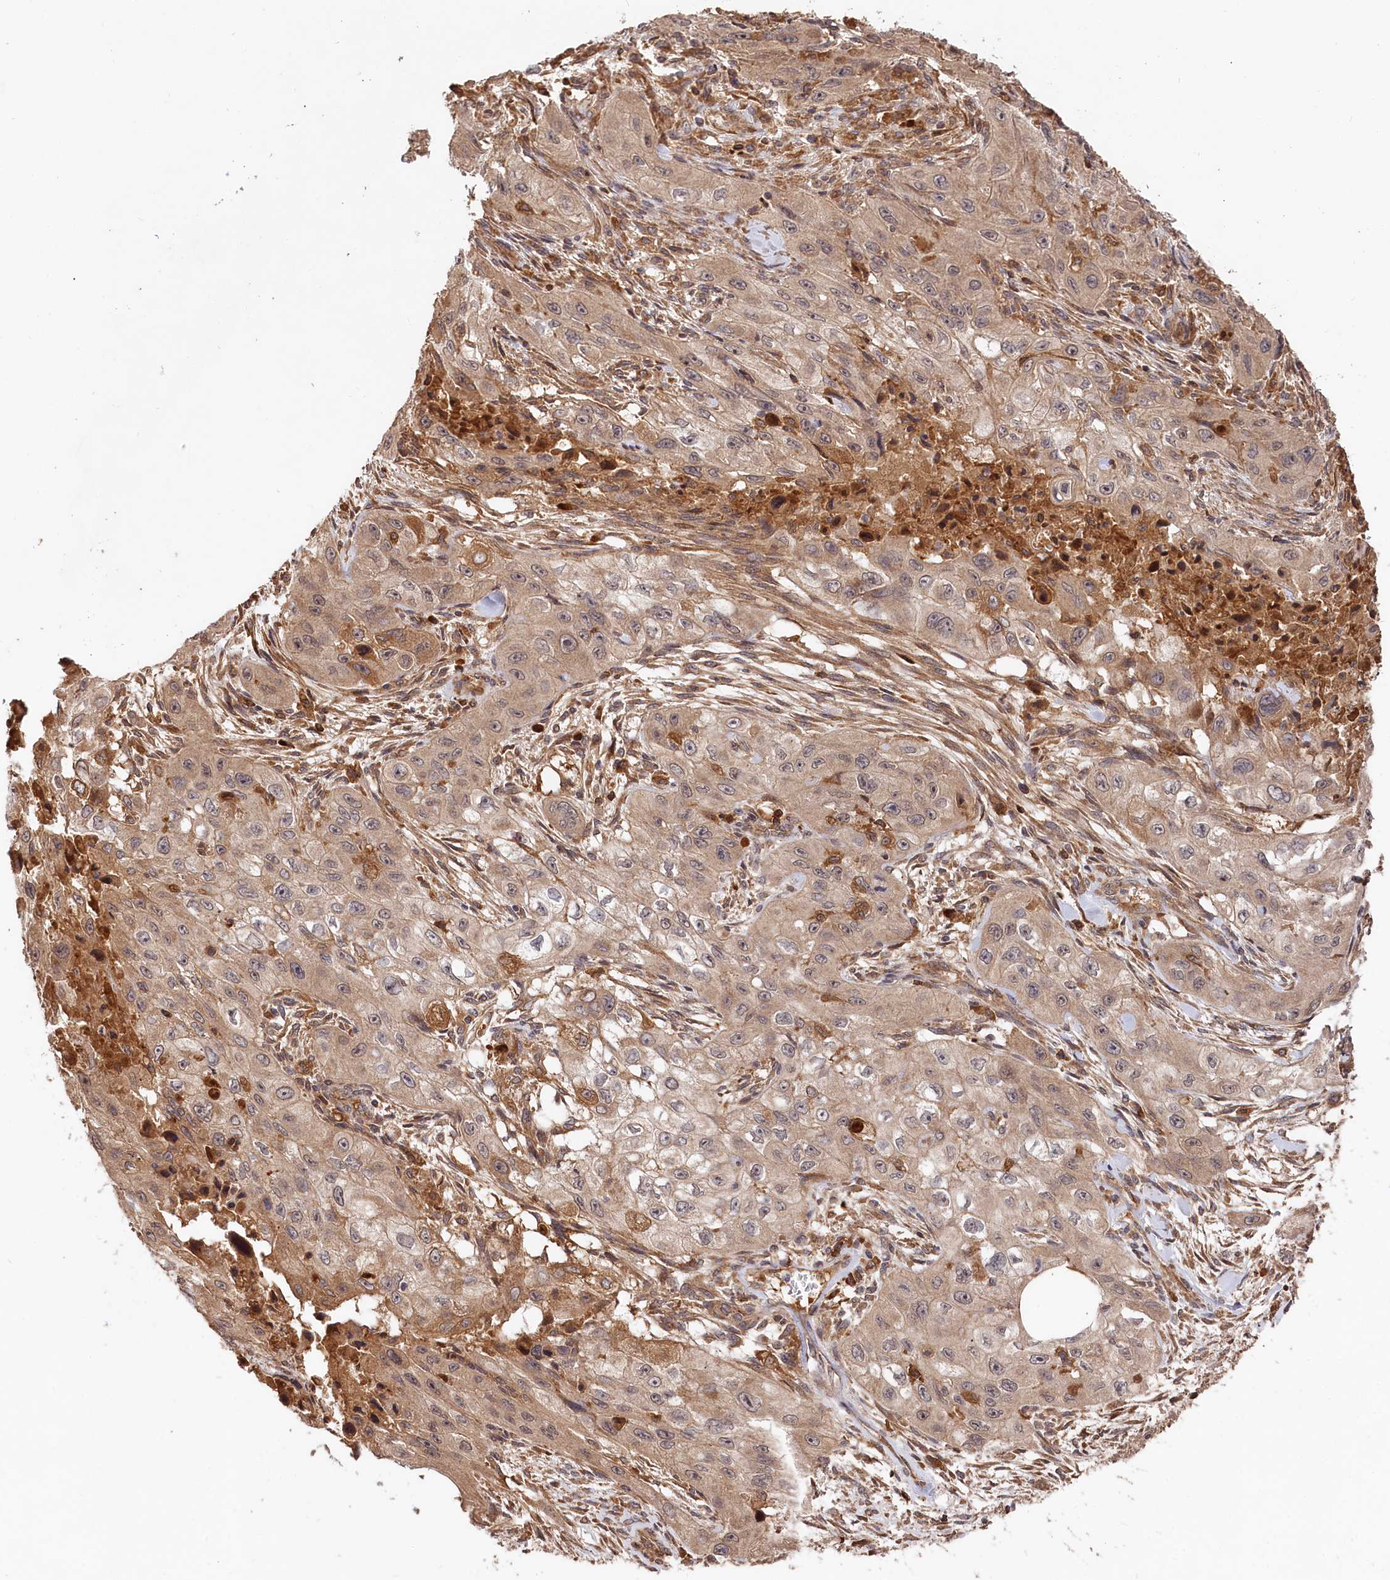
{"staining": {"intensity": "weak", "quantity": ">75%", "location": "cytoplasmic/membranous"}, "tissue": "skin cancer", "cell_type": "Tumor cells", "image_type": "cancer", "snomed": [{"axis": "morphology", "description": "Squamous cell carcinoma, NOS"}, {"axis": "topography", "description": "Skin"}, {"axis": "topography", "description": "Subcutis"}], "caption": "Immunohistochemical staining of human skin cancer (squamous cell carcinoma) exhibits low levels of weak cytoplasmic/membranous expression in approximately >75% of tumor cells.", "gene": "MCF2L2", "patient": {"sex": "male", "age": 73}}